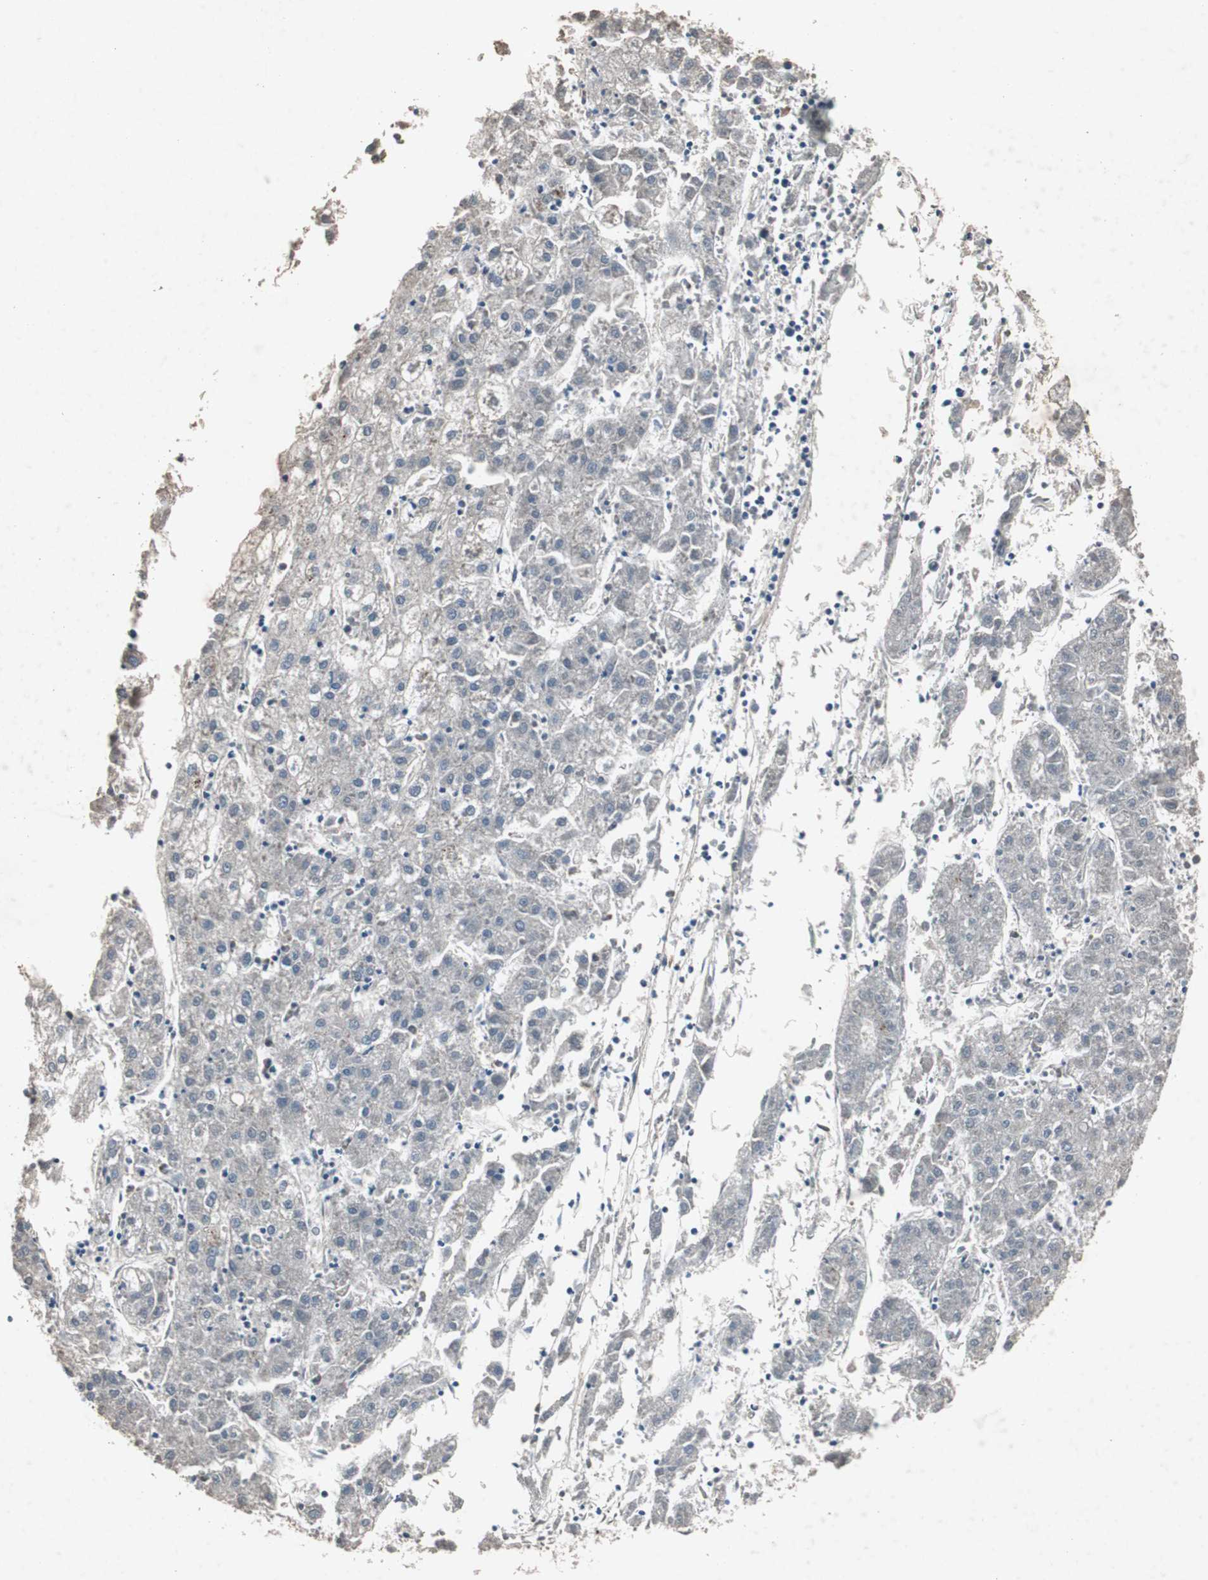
{"staining": {"intensity": "negative", "quantity": "none", "location": "none"}, "tissue": "liver cancer", "cell_type": "Tumor cells", "image_type": "cancer", "snomed": [{"axis": "morphology", "description": "Carcinoma, Hepatocellular, NOS"}, {"axis": "topography", "description": "Liver"}], "caption": "IHC image of neoplastic tissue: hepatocellular carcinoma (liver) stained with DAB demonstrates no significant protein positivity in tumor cells.", "gene": "ADNP2", "patient": {"sex": "male", "age": 72}}